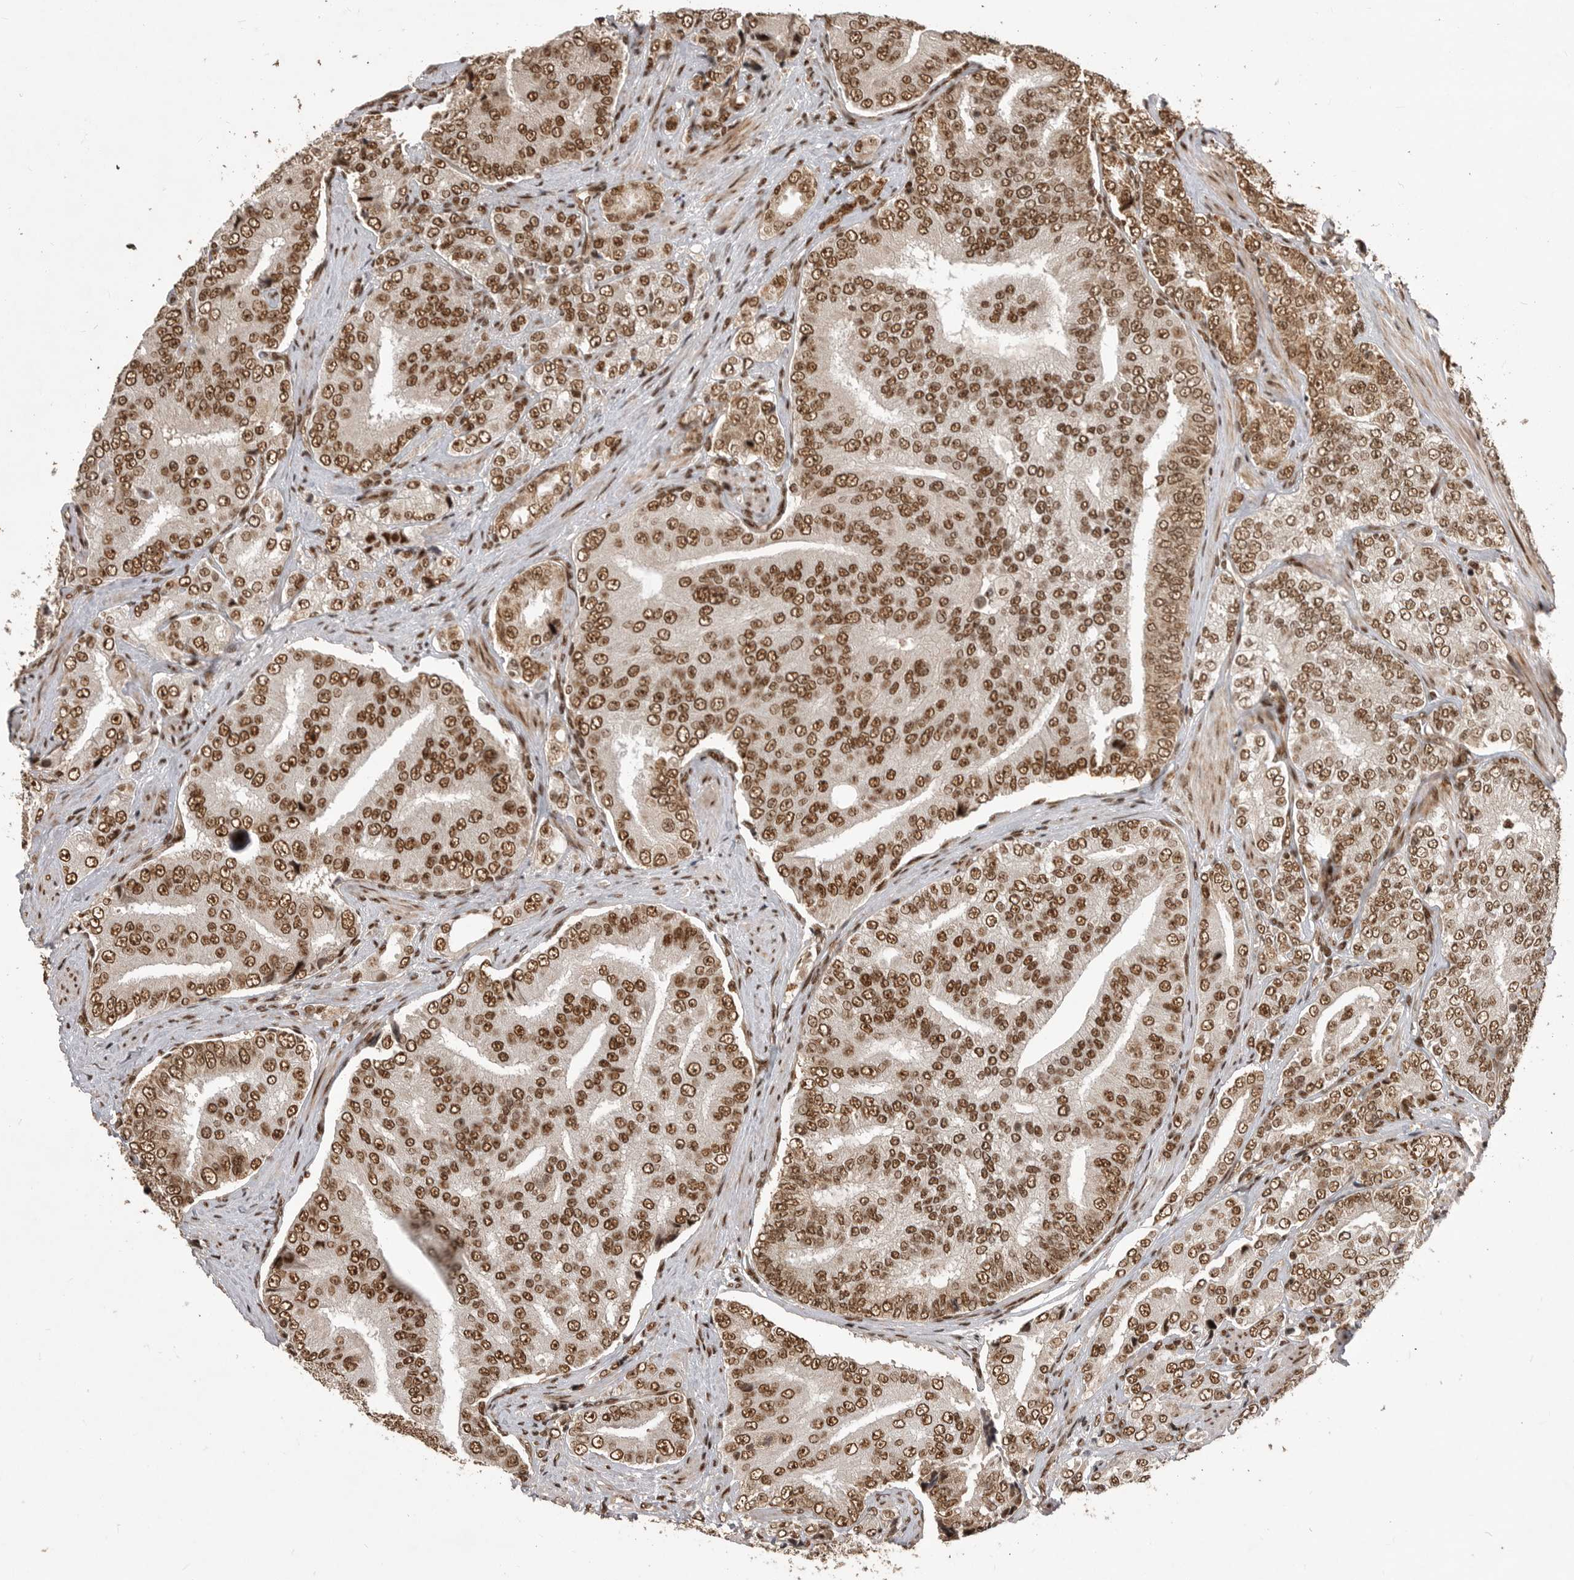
{"staining": {"intensity": "moderate", "quantity": ">75%", "location": "nuclear"}, "tissue": "prostate cancer", "cell_type": "Tumor cells", "image_type": "cancer", "snomed": [{"axis": "morphology", "description": "Adenocarcinoma, High grade"}, {"axis": "topography", "description": "Prostate"}], "caption": "A brown stain labels moderate nuclear expression of a protein in human prostate cancer tumor cells.", "gene": "PPP1R8", "patient": {"sex": "male", "age": 58}}